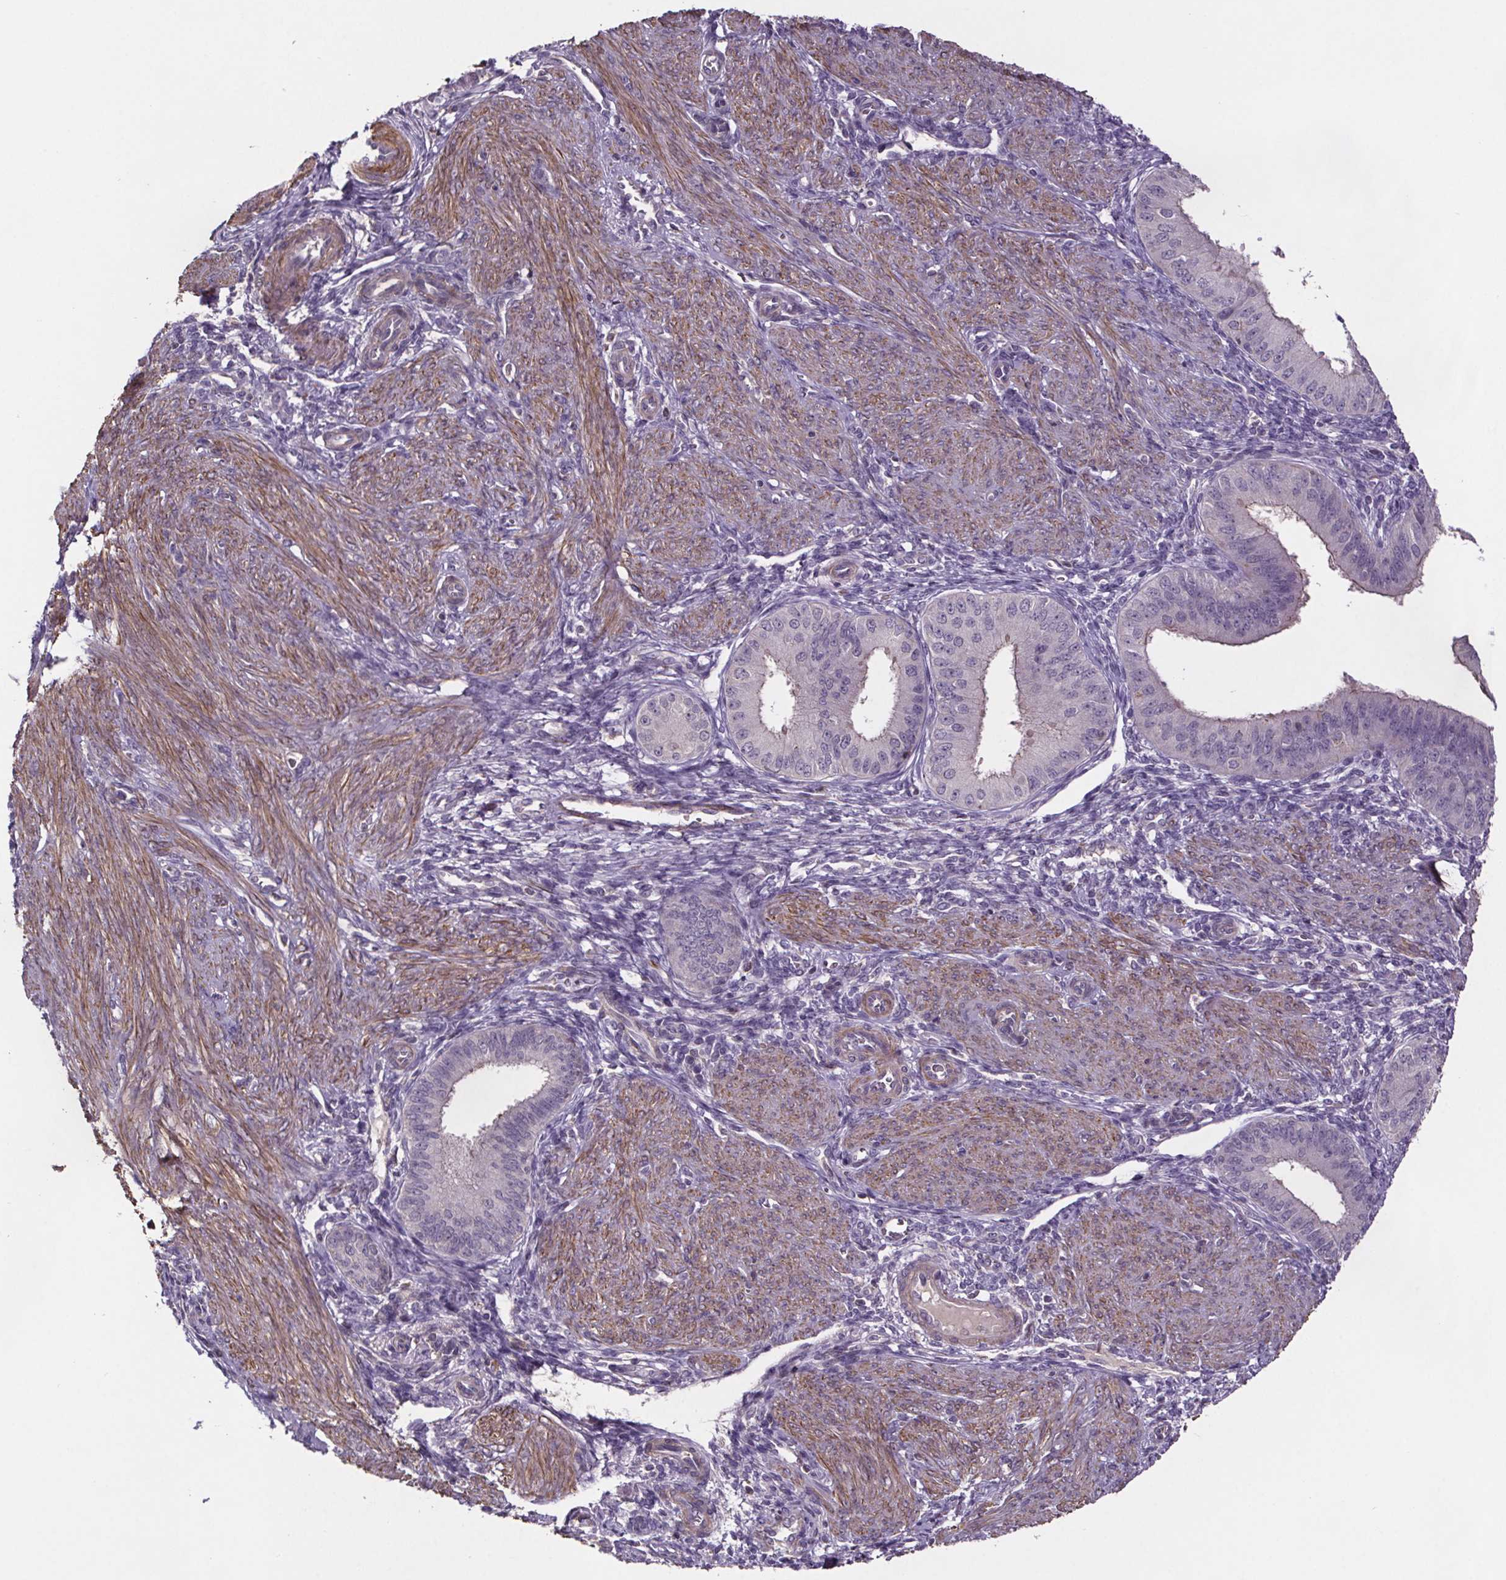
{"staining": {"intensity": "negative", "quantity": "none", "location": "none"}, "tissue": "endometrium", "cell_type": "Cells in endometrial stroma", "image_type": "normal", "snomed": [{"axis": "morphology", "description": "Normal tissue, NOS"}, {"axis": "topography", "description": "Endometrium"}], "caption": "Immunohistochemical staining of unremarkable human endometrium demonstrates no significant positivity in cells in endometrial stroma. The staining is performed using DAB brown chromogen with nuclei counter-stained in using hematoxylin.", "gene": "CLN3", "patient": {"sex": "female", "age": 39}}